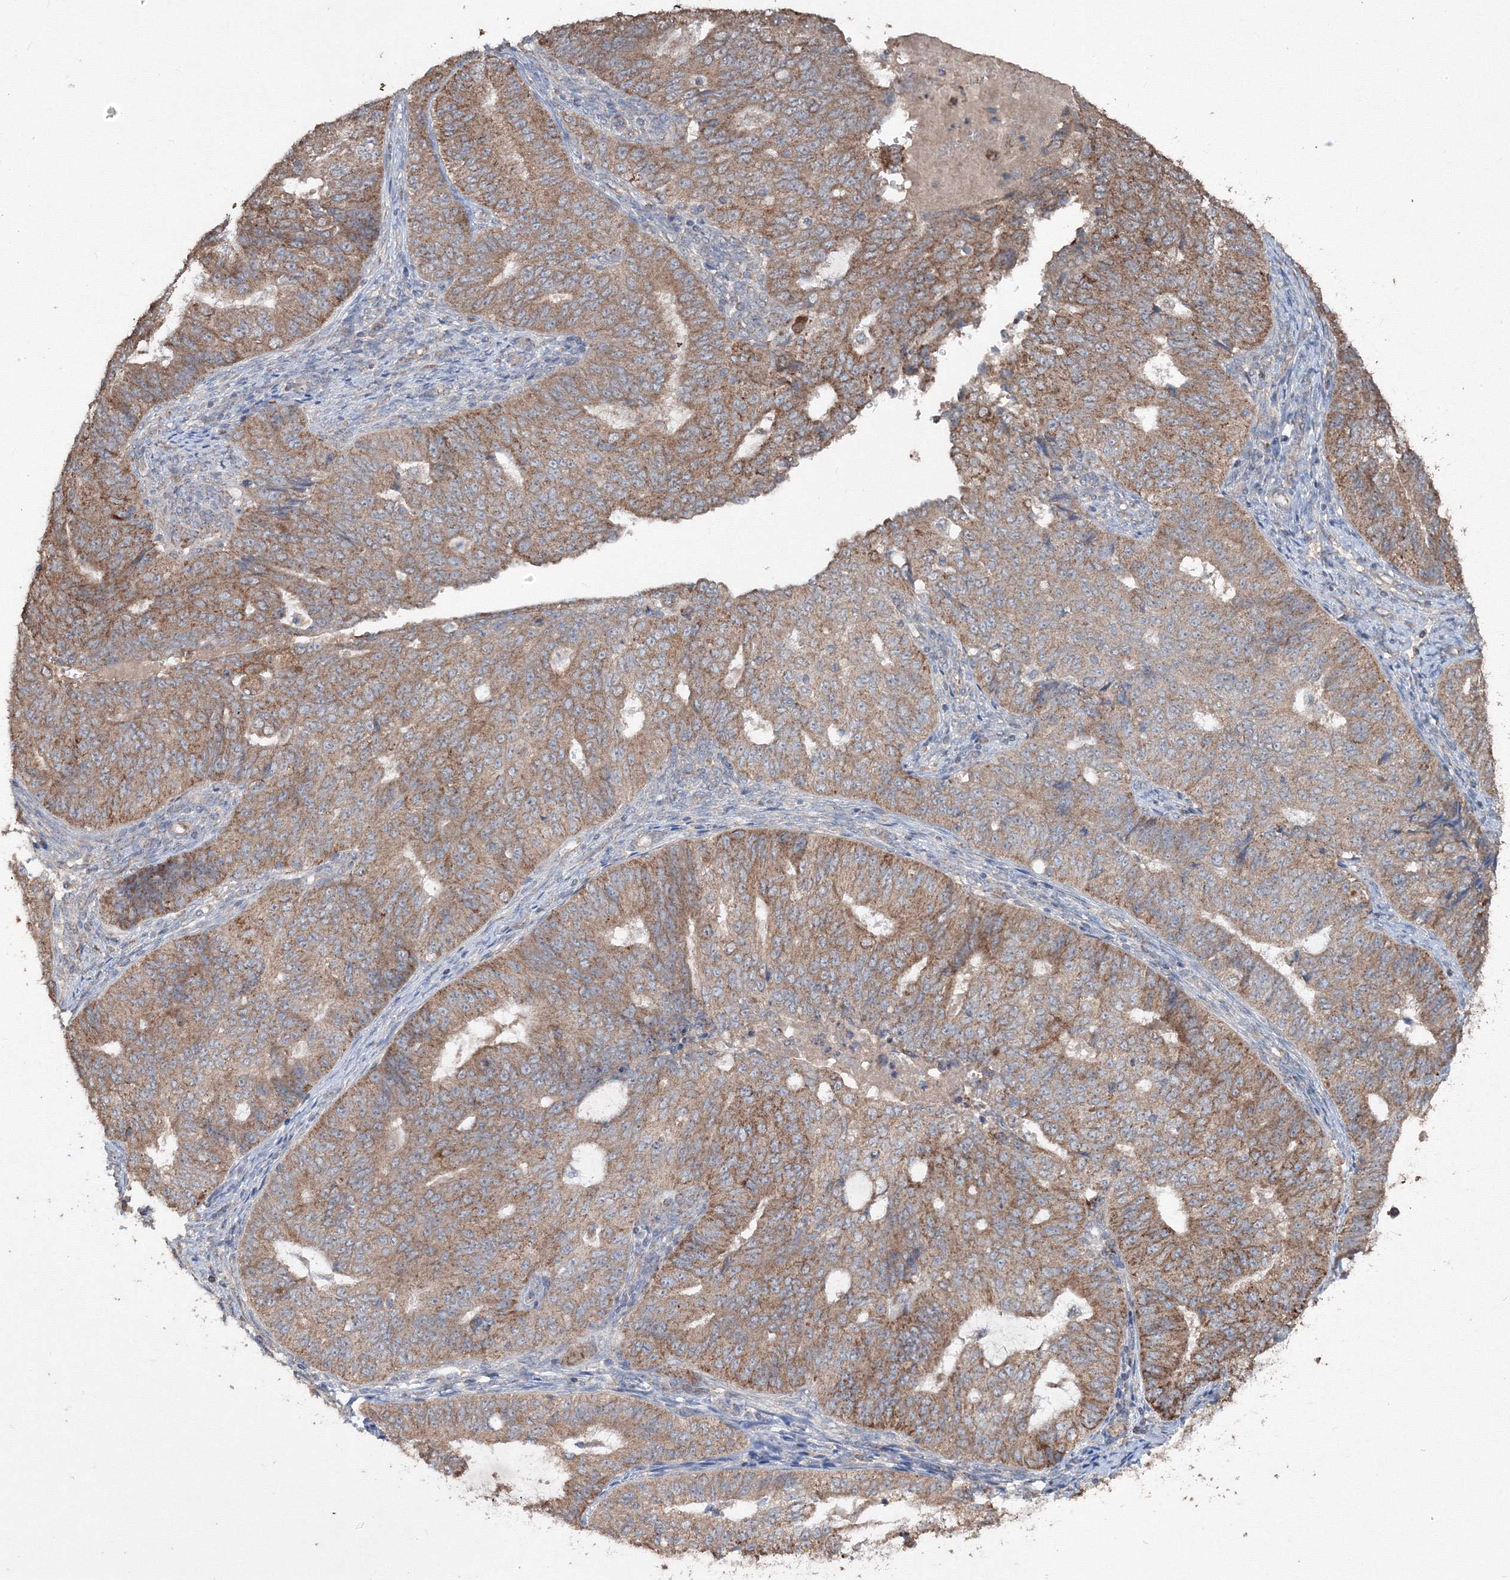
{"staining": {"intensity": "moderate", "quantity": ">75%", "location": "cytoplasmic/membranous"}, "tissue": "endometrial cancer", "cell_type": "Tumor cells", "image_type": "cancer", "snomed": [{"axis": "morphology", "description": "Adenocarcinoma, NOS"}, {"axis": "topography", "description": "Endometrium"}], "caption": "High-magnification brightfield microscopy of endometrial cancer stained with DAB (brown) and counterstained with hematoxylin (blue). tumor cells exhibit moderate cytoplasmic/membranous staining is seen in about>75% of cells.", "gene": "GRSF1", "patient": {"sex": "female", "age": 32}}